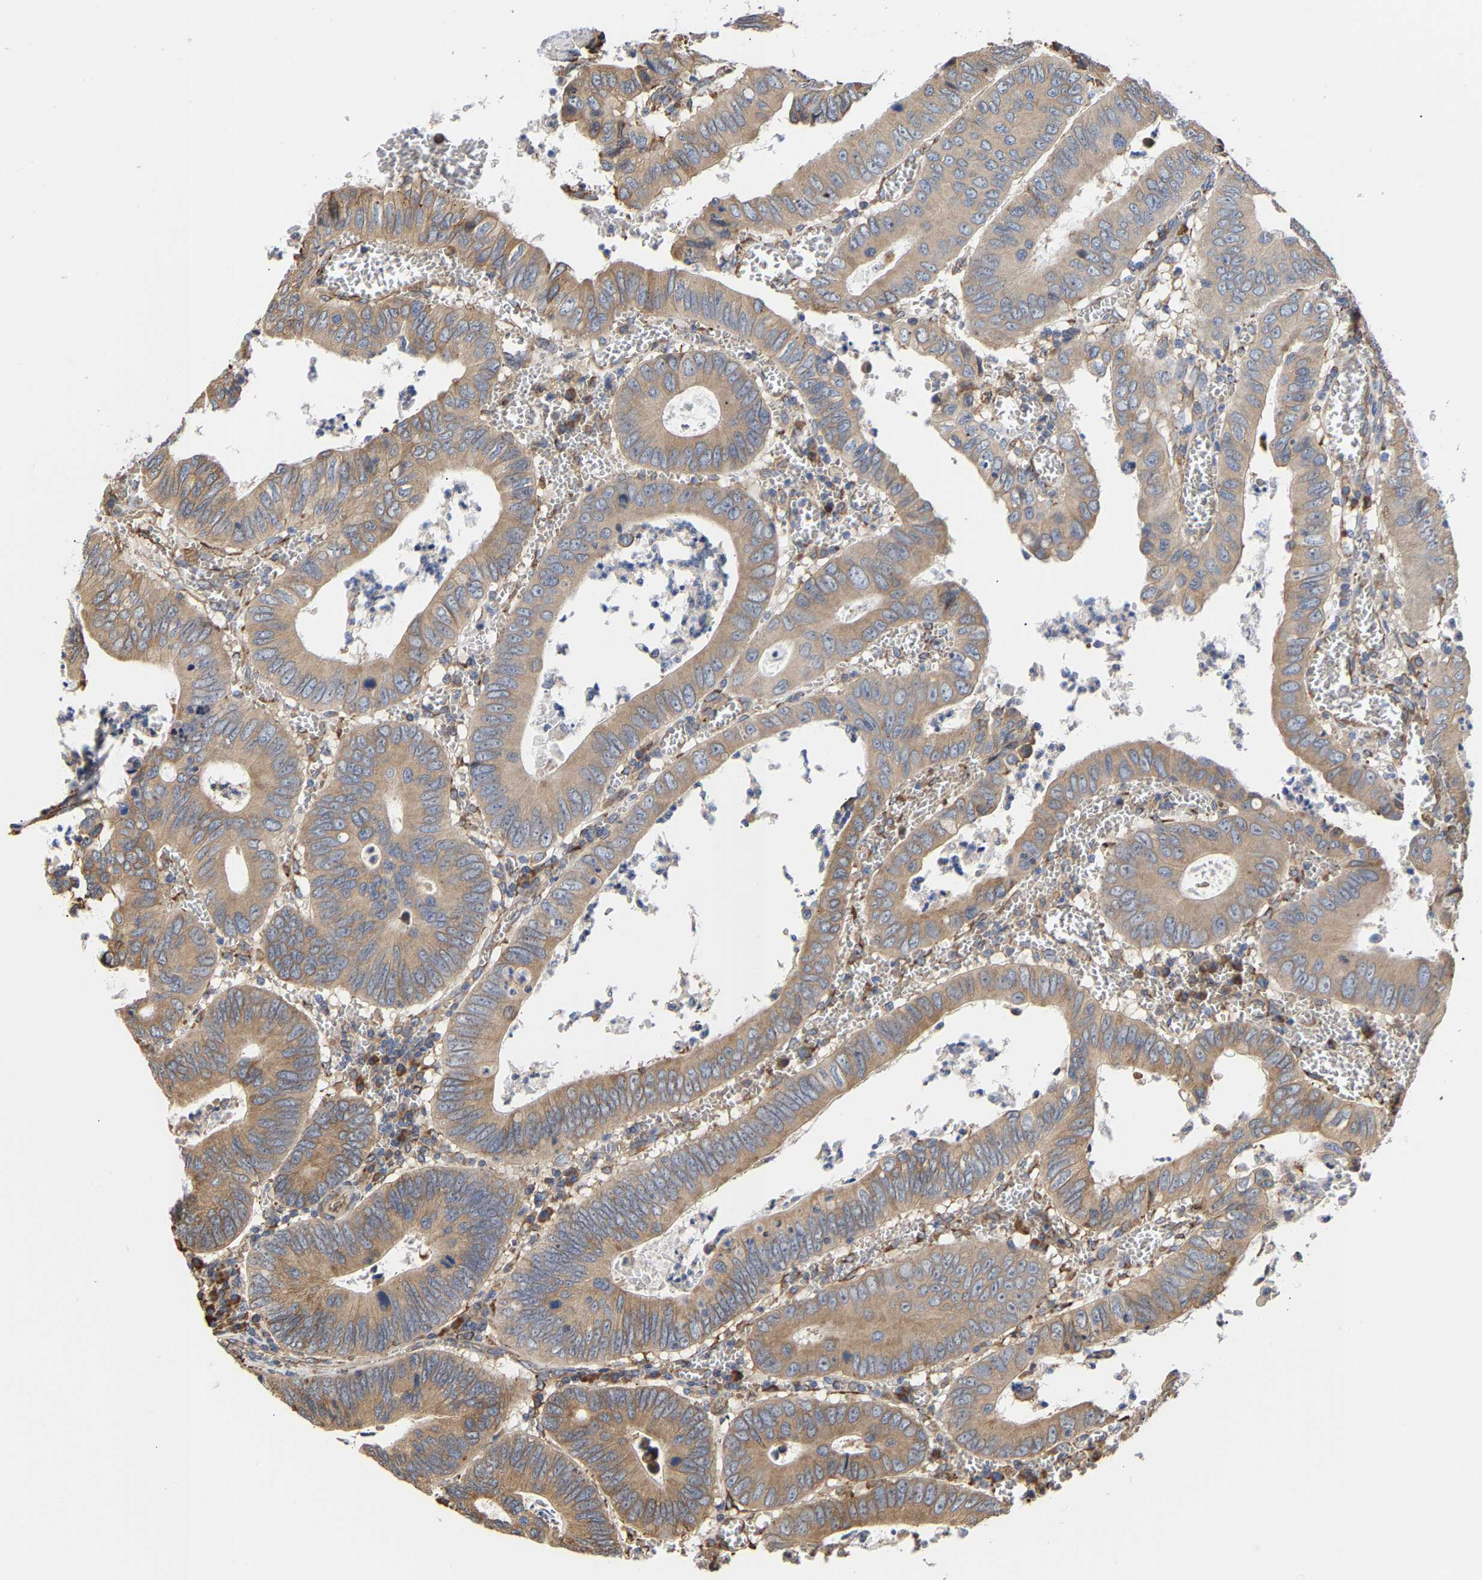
{"staining": {"intensity": "moderate", "quantity": ">75%", "location": "cytoplasmic/membranous"}, "tissue": "colorectal cancer", "cell_type": "Tumor cells", "image_type": "cancer", "snomed": [{"axis": "morphology", "description": "Inflammation, NOS"}, {"axis": "morphology", "description": "Adenocarcinoma, NOS"}, {"axis": "topography", "description": "Colon"}], "caption": "IHC staining of colorectal adenocarcinoma, which shows medium levels of moderate cytoplasmic/membranous positivity in about >75% of tumor cells indicating moderate cytoplasmic/membranous protein staining. The staining was performed using DAB (3,3'-diaminobenzidine) (brown) for protein detection and nuclei were counterstained in hematoxylin (blue).", "gene": "ARAP1", "patient": {"sex": "male", "age": 72}}